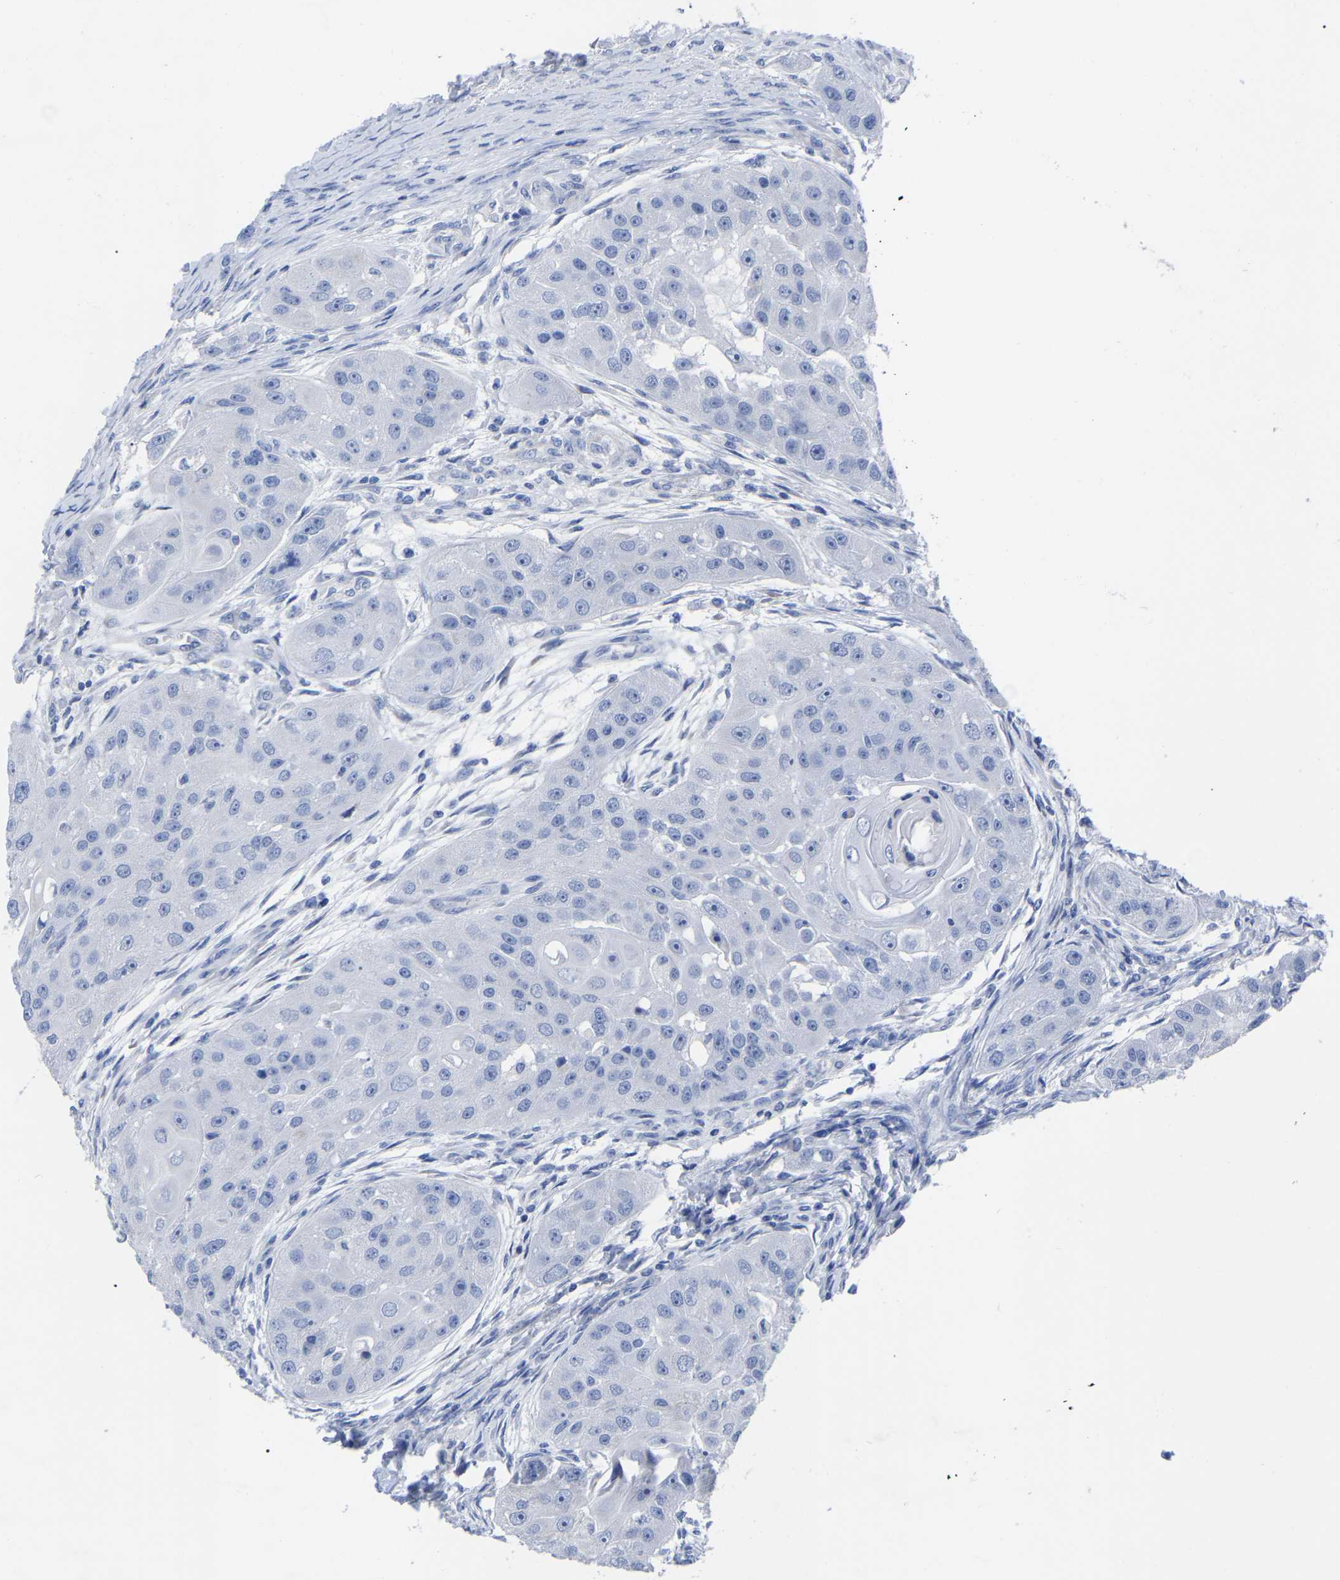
{"staining": {"intensity": "negative", "quantity": "none", "location": "none"}, "tissue": "head and neck cancer", "cell_type": "Tumor cells", "image_type": "cancer", "snomed": [{"axis": "morphology", "description": "Normal tissue, NOS"}, {"axis": "morphology", "description": "Squamous cell carcinoma, NOS"}, {"axis": "topography", "description": "Skeletal muscle"}, {"axis": "topography", "description": "Head-Neck"}], "caption": "Head and neck cancer was stained to show a protein in brown. There is no significant positivity in tumor cells.", "gene": "HAPLN1", "patient": {"sex": "male", "age": 51}}